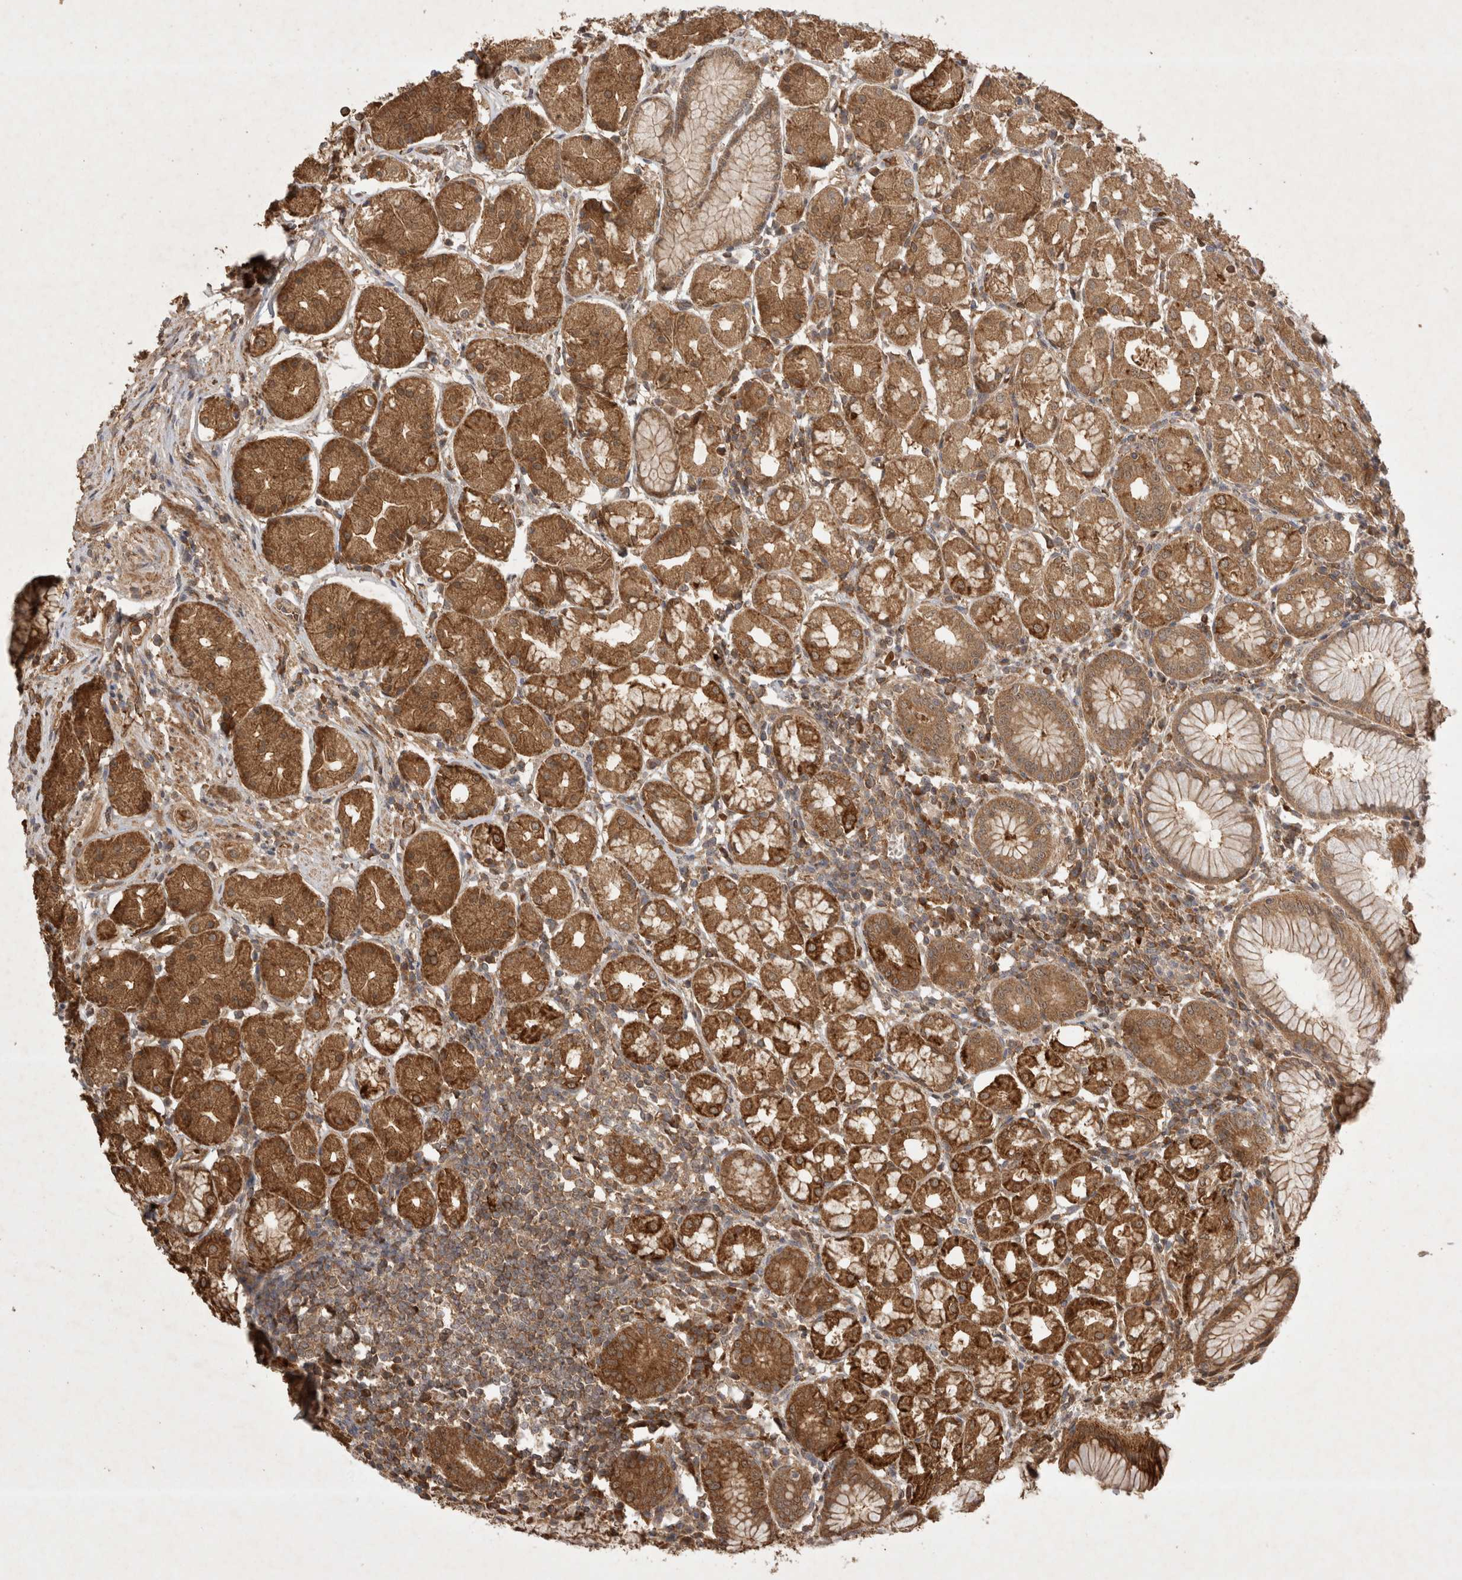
{"staining": {"intensity": "moderate", "quantity": ">75%", "location": "cytoplasmic/membranous"}, "tissue": "stomach", "cell_type": "Glandular cells", "image_type": "normal", "snomed": [{"axis": "morphology", "description": "Normal tissue, NOS"}, {"axis": "topography", "description": "Stomach, lower"}], "caption": "Immunohistochemistry (IHC) of benign stomach demonstrates medium levels of moderate cytoplasmic/membranous staining in approximately >75% of glandular cells.", "gene": "FAM221A", "patient": {"sex": "female", "age": 56}}